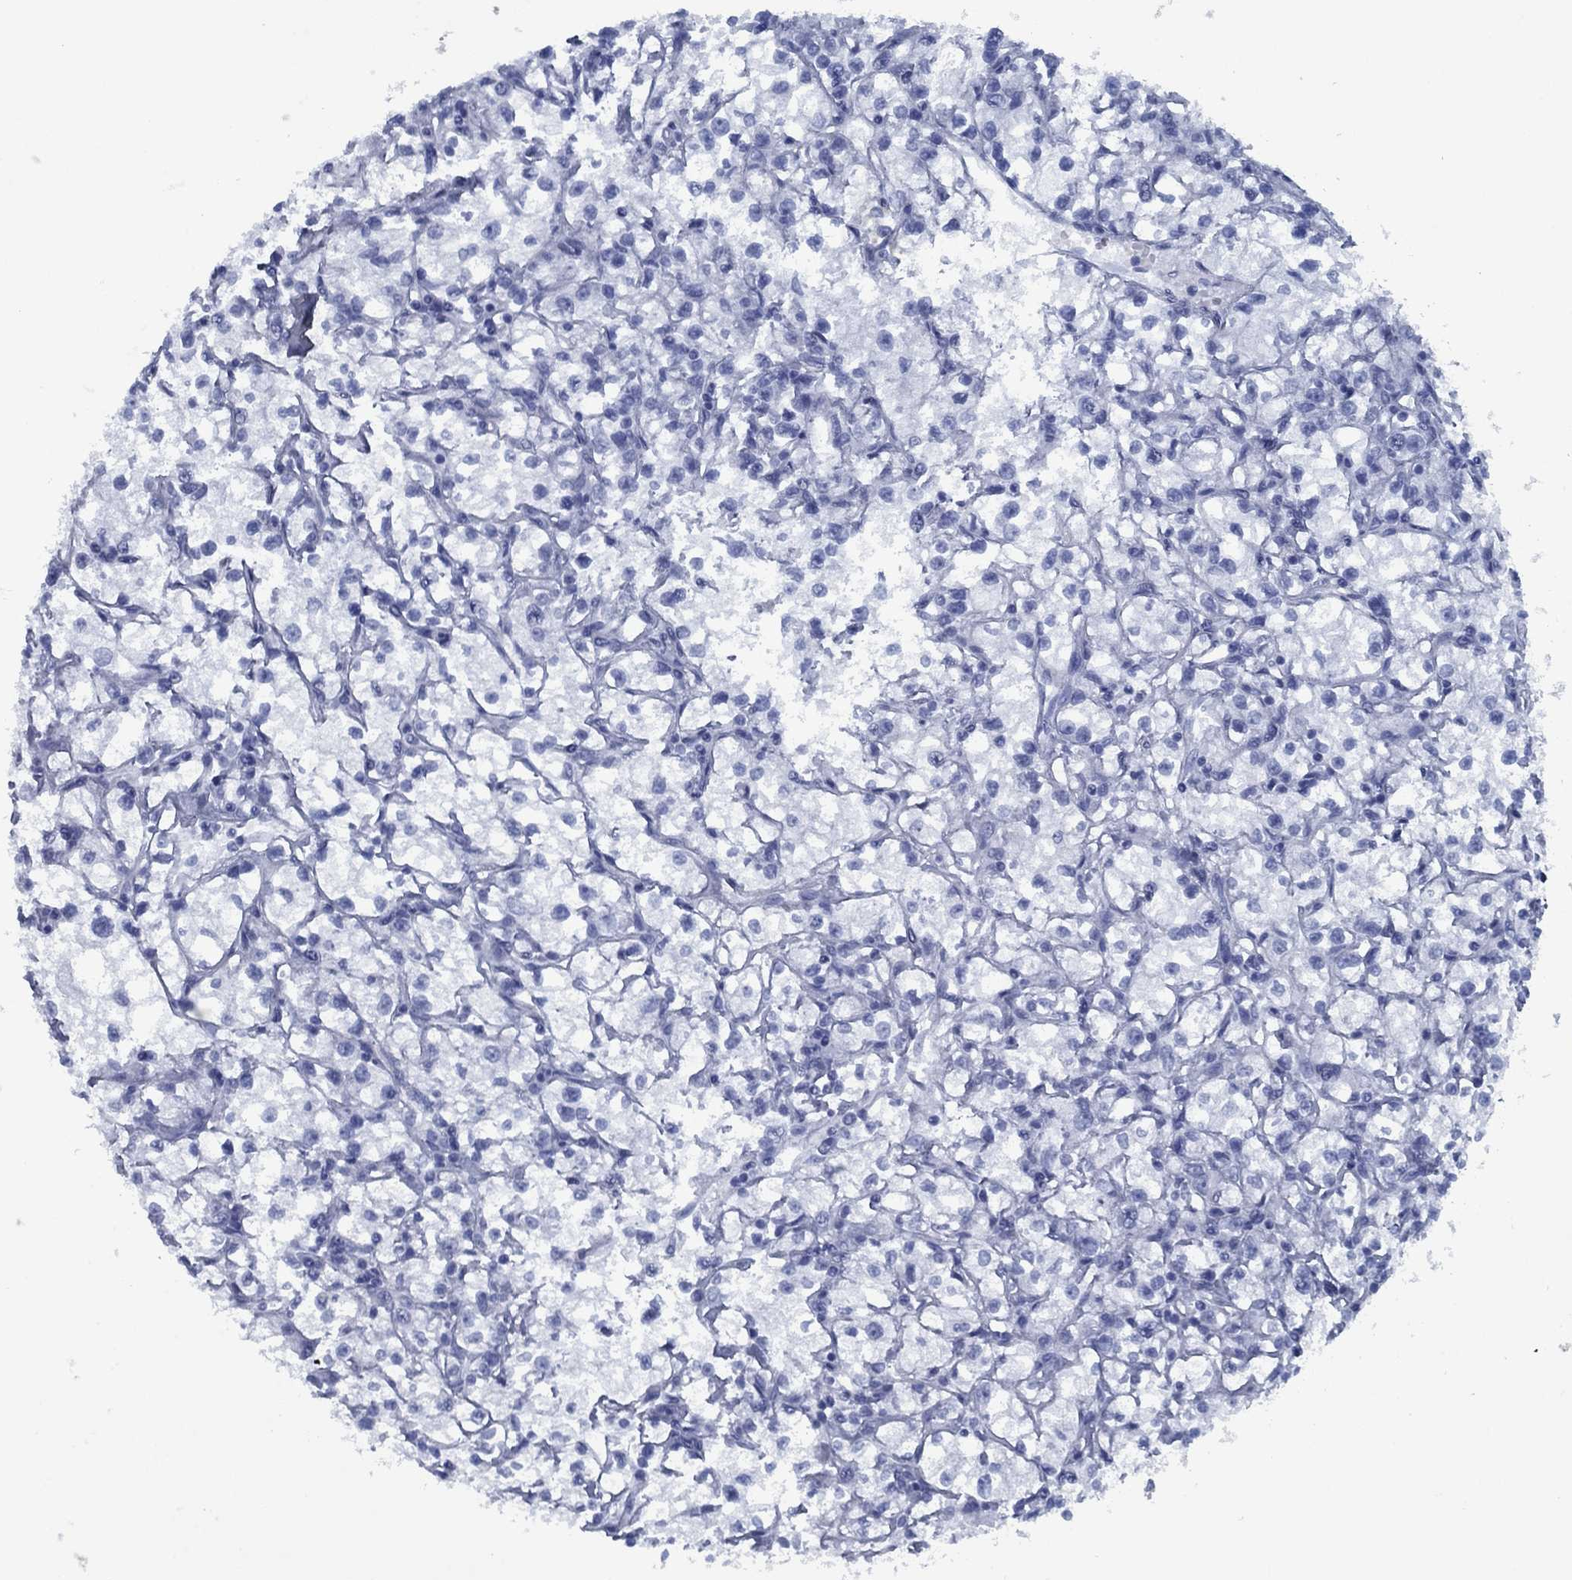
{"staining": {"intensity": "negative", "quantity": "none", "location": "none"}, "tissue": "renal cancer", "cell_type": "Tumor cells", "image_type": "cancer", "snomed": [{"axis": "morphology", "description": "Adenocarcinoma, NOS"}, {"axis": "topography", "description": "Kidney"}], "caption": "DAB (3,3'-diaminobenzidine) immunohistochemical staining of renal cancer demonstrates no significant staining in tumor cells. Nuclei are stained in blue.", "gene": "PNMA8A", "patient": {"sex": "male", "age": 67}}